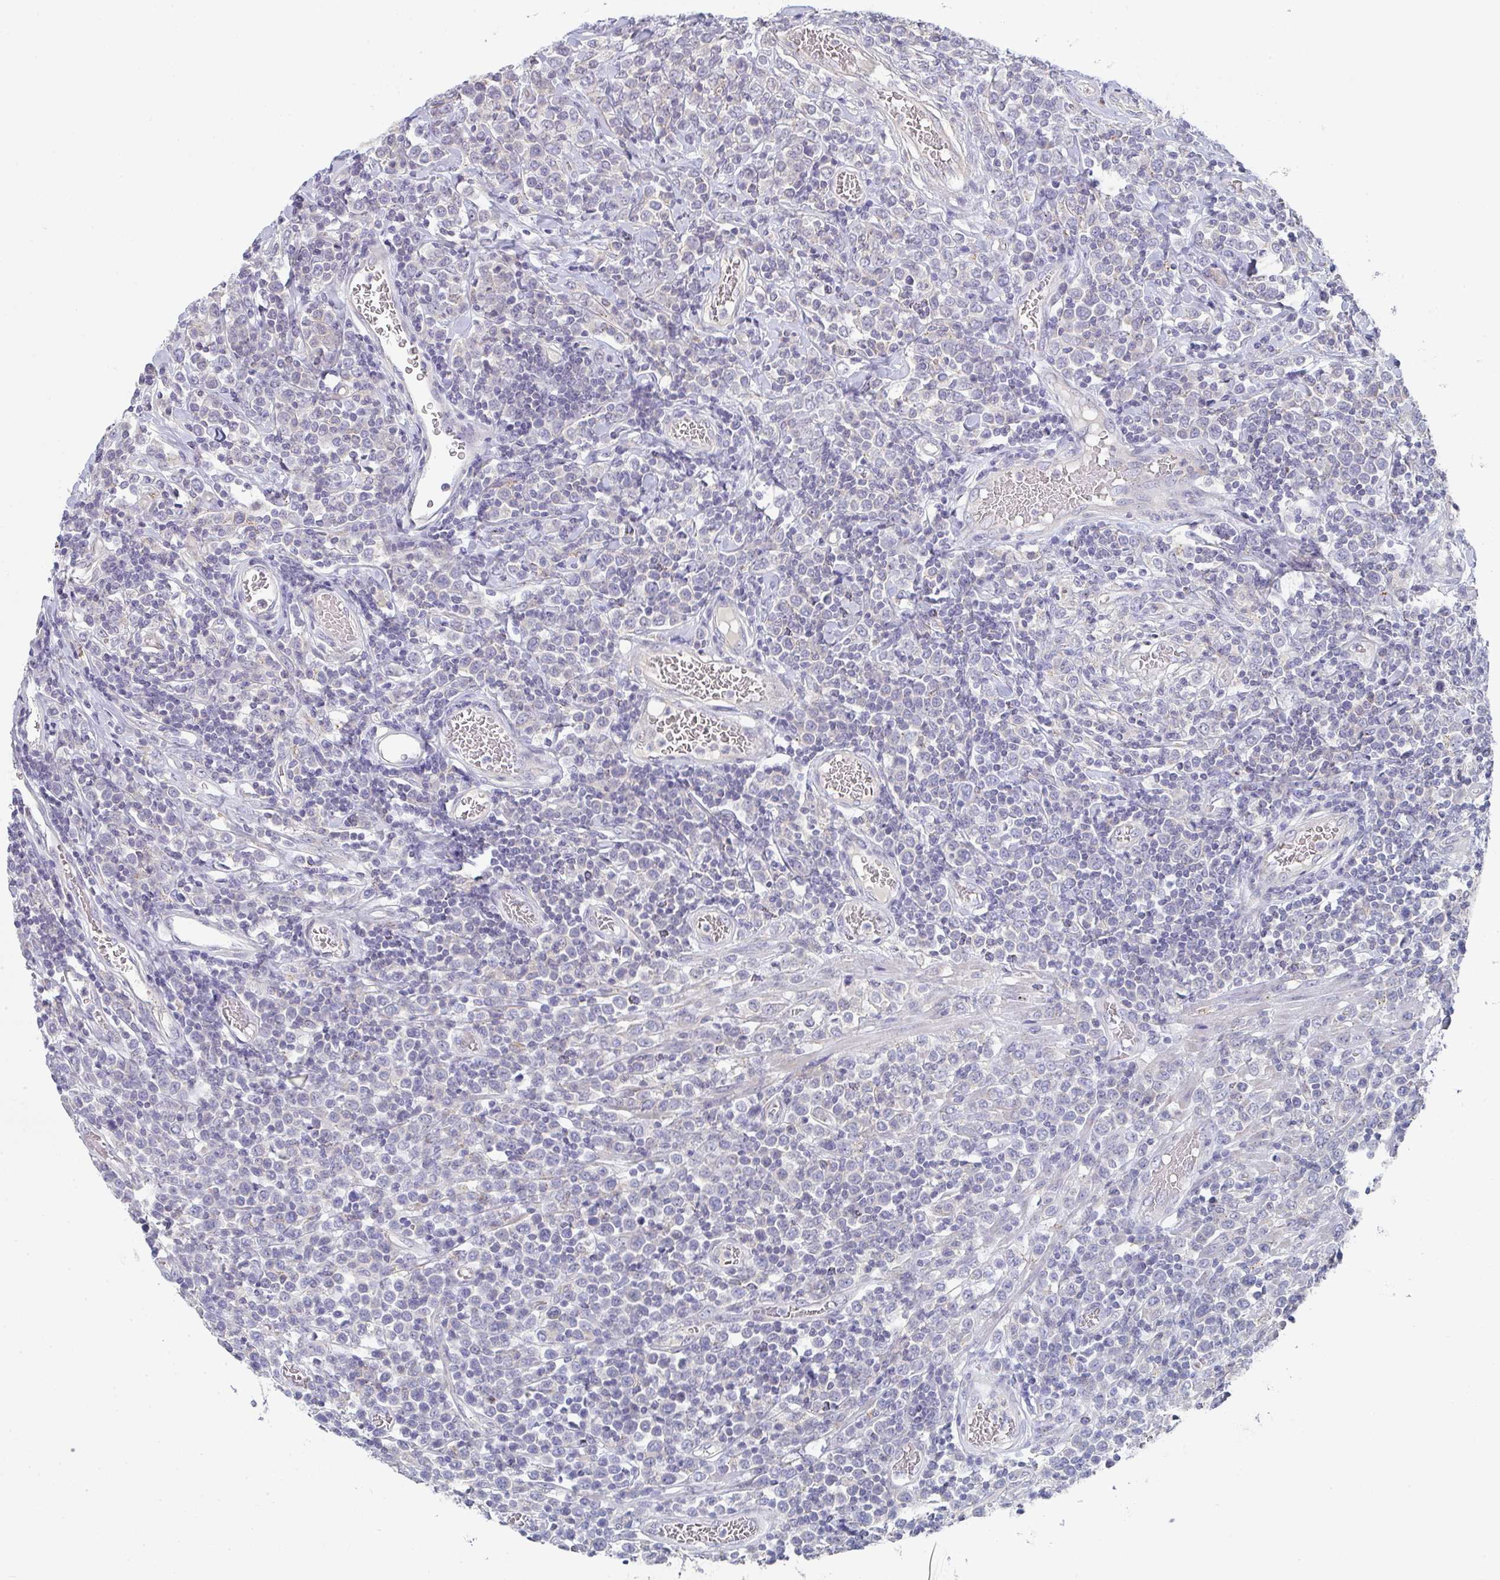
{"staining": {"intensity": "negative", "quantity": "none", "location": "none"}, "tissue": "lymphoma", "cell_type": "Tumor cells", "image_type": "cancer", "snomed": [{"axis": "morphology", "description": "Malignant lymphoma, non-Hodgkin's type, High grade"}, {"axis": "topography", "description": "Soft tissue"}], "caption": "A photomicrograph of malignant lymphoma, non-Hodgkin's type (high-grade) stained for a protein reveals no brown staining in tumor cells. (Stains: DAB immunohistochemistry with hematoxylin counter stain, Microscopy: brightfield microscopy at high magnification).", "gene": "CHMP5", "patient": {"sex": "female", "age": 56}}